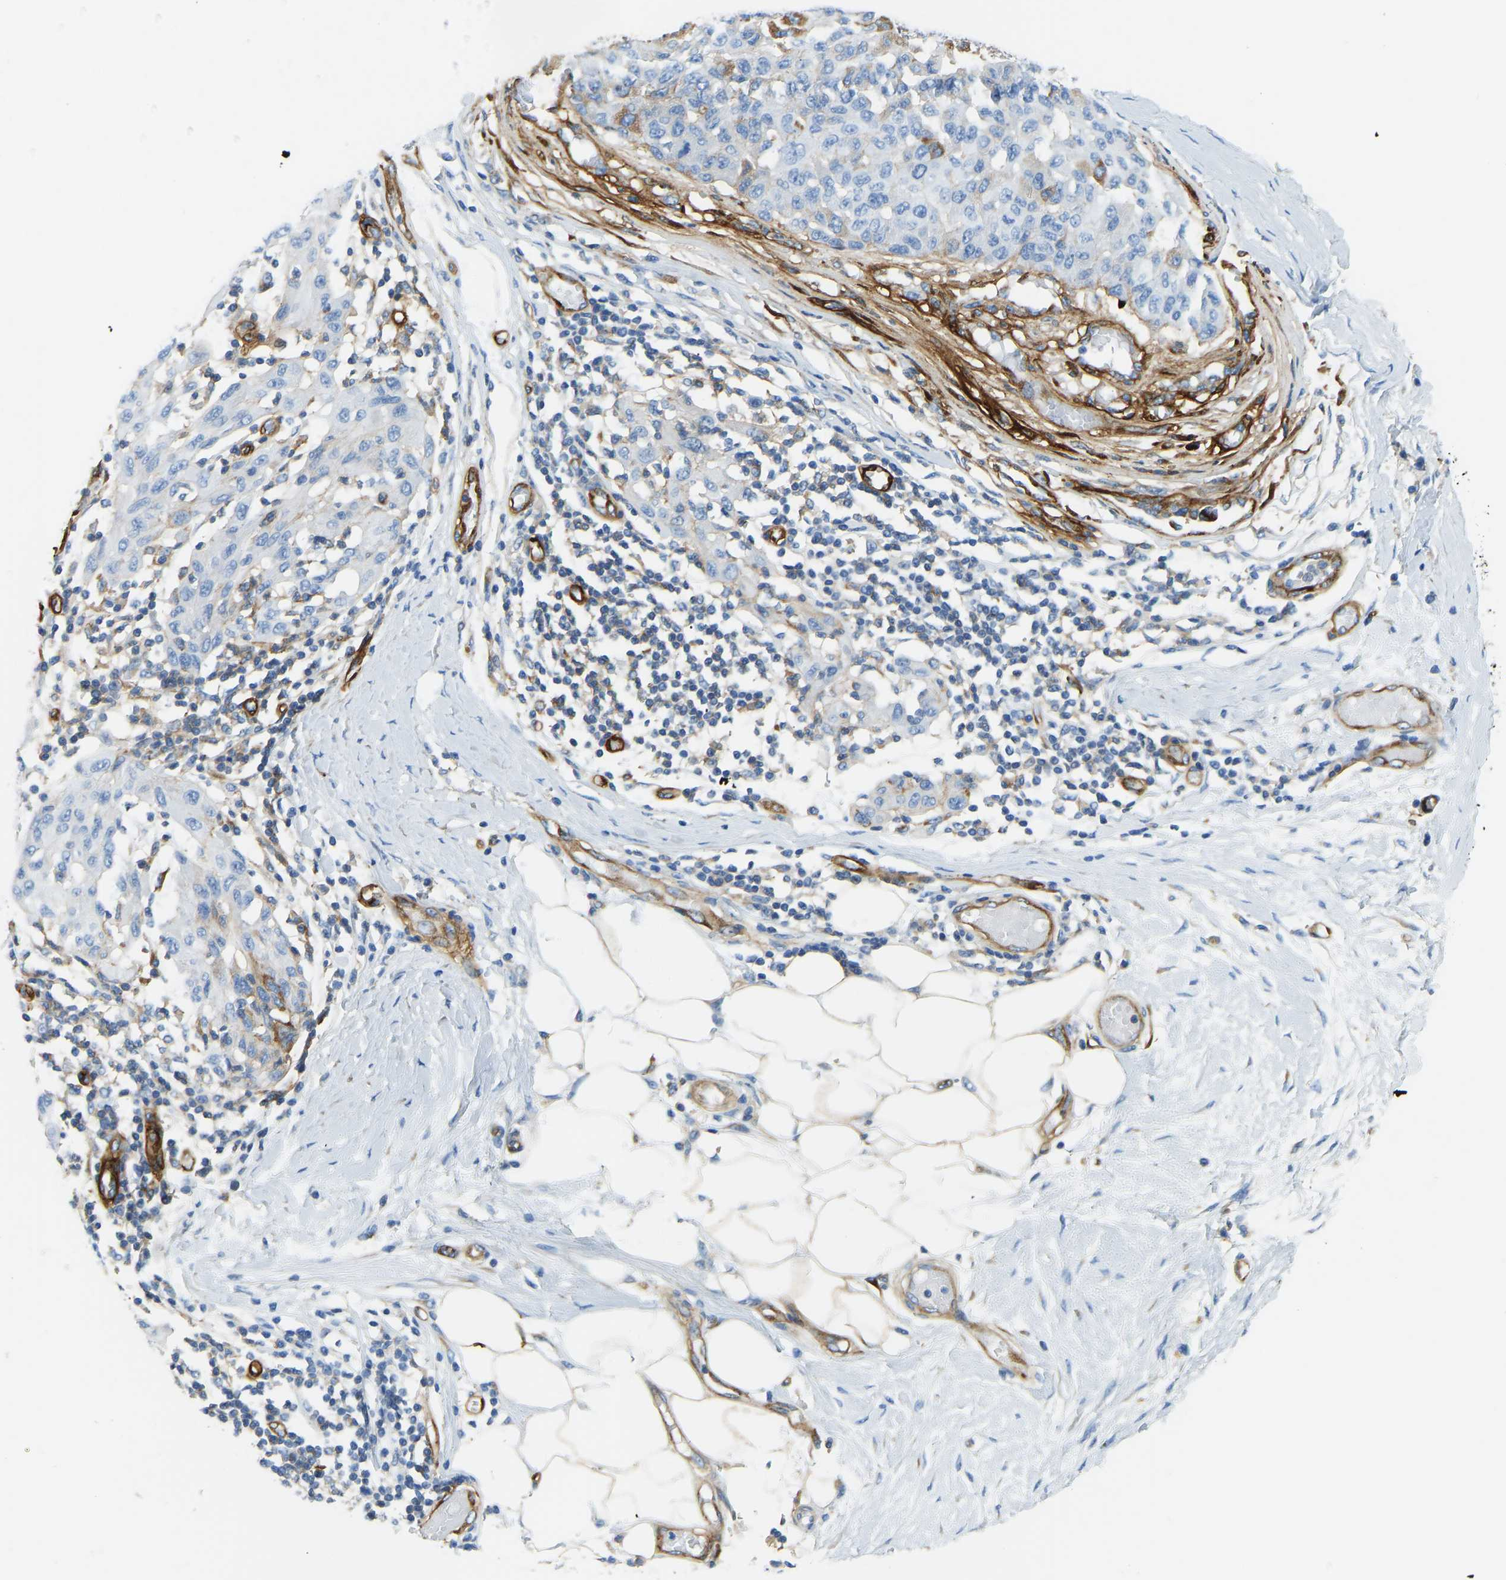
{"staining": {"intensity": "moderate", "quantity": "<25%", "location": "cytoplasmic/membranous"}, "tissue": "melanoma", "cell_type": "Tumor cells", "image_type": "cancer", "snomed": [{"axis": "morphology", "description": "Normal tissue, NOS"}, {"axis": "morphology", "description": "Malignant melanoma, NOS"}, {"axis": "topography", "description": "Skin"}], "caption": "Tumor cells exhibit moderate cytoplasmic/membranous staining in about <25% of cells in melanoma.", "gene": "COL15A1", "patient": {"sex": "male", "age": 62}}